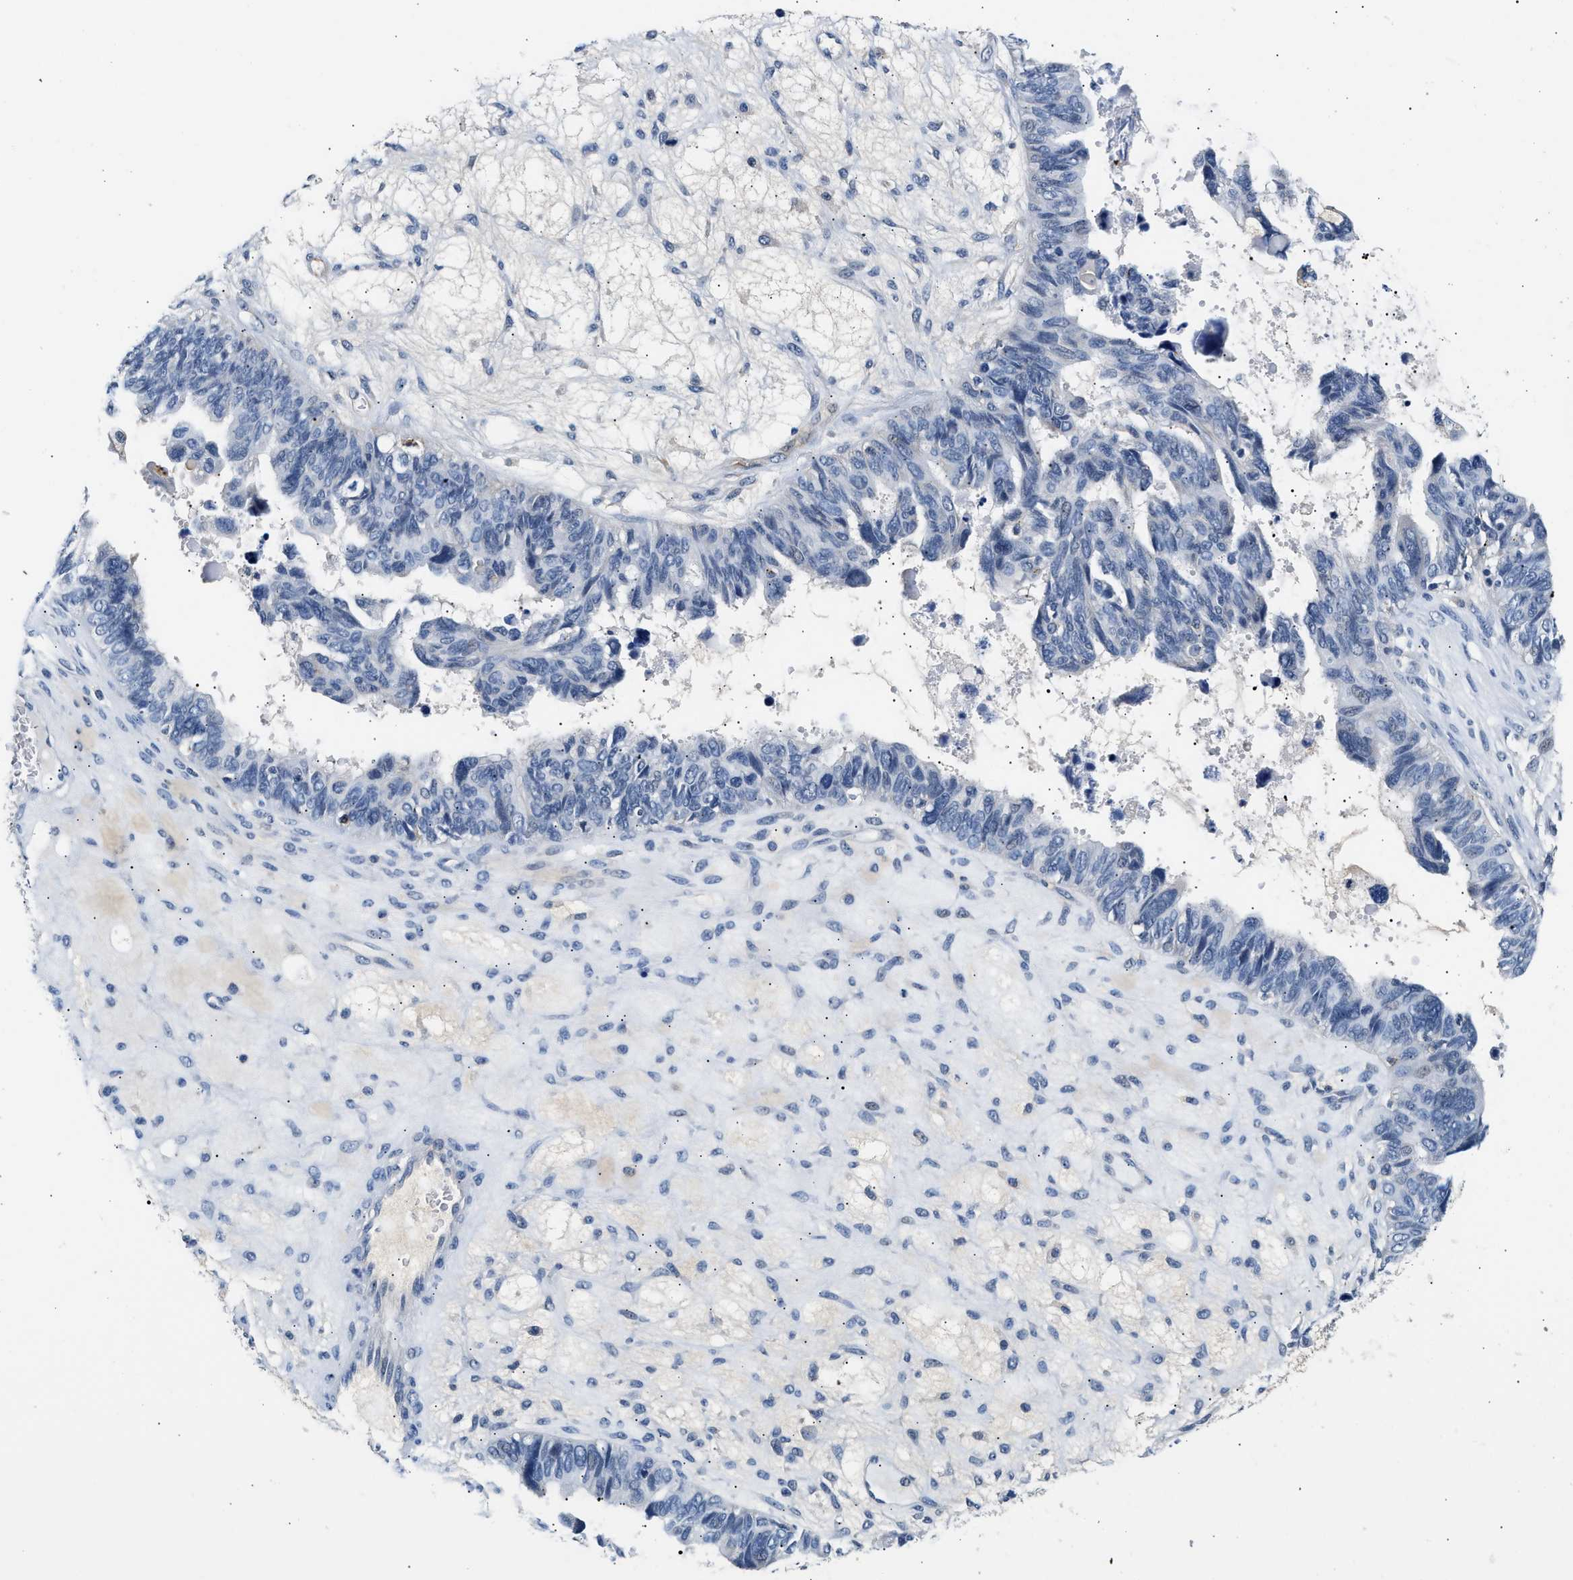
{"staining": {"intensity": "negative", "quantity": "none", "location": "none"}, "tissue": "ovarian cancer", "cell_type": "Tumor cells", "image_type": "cancer", "snomed": [{"axis": "morphology", "description": "Cystadenocarcinoma, serous, NOS"}, {"axis": "topography", "description": "Ovary"}], "caption": "The micrograph displays no staining of tumor cells in ovarian cancer.", "gene": "MED22", "patient": {"sex": "female", "age": 79}}